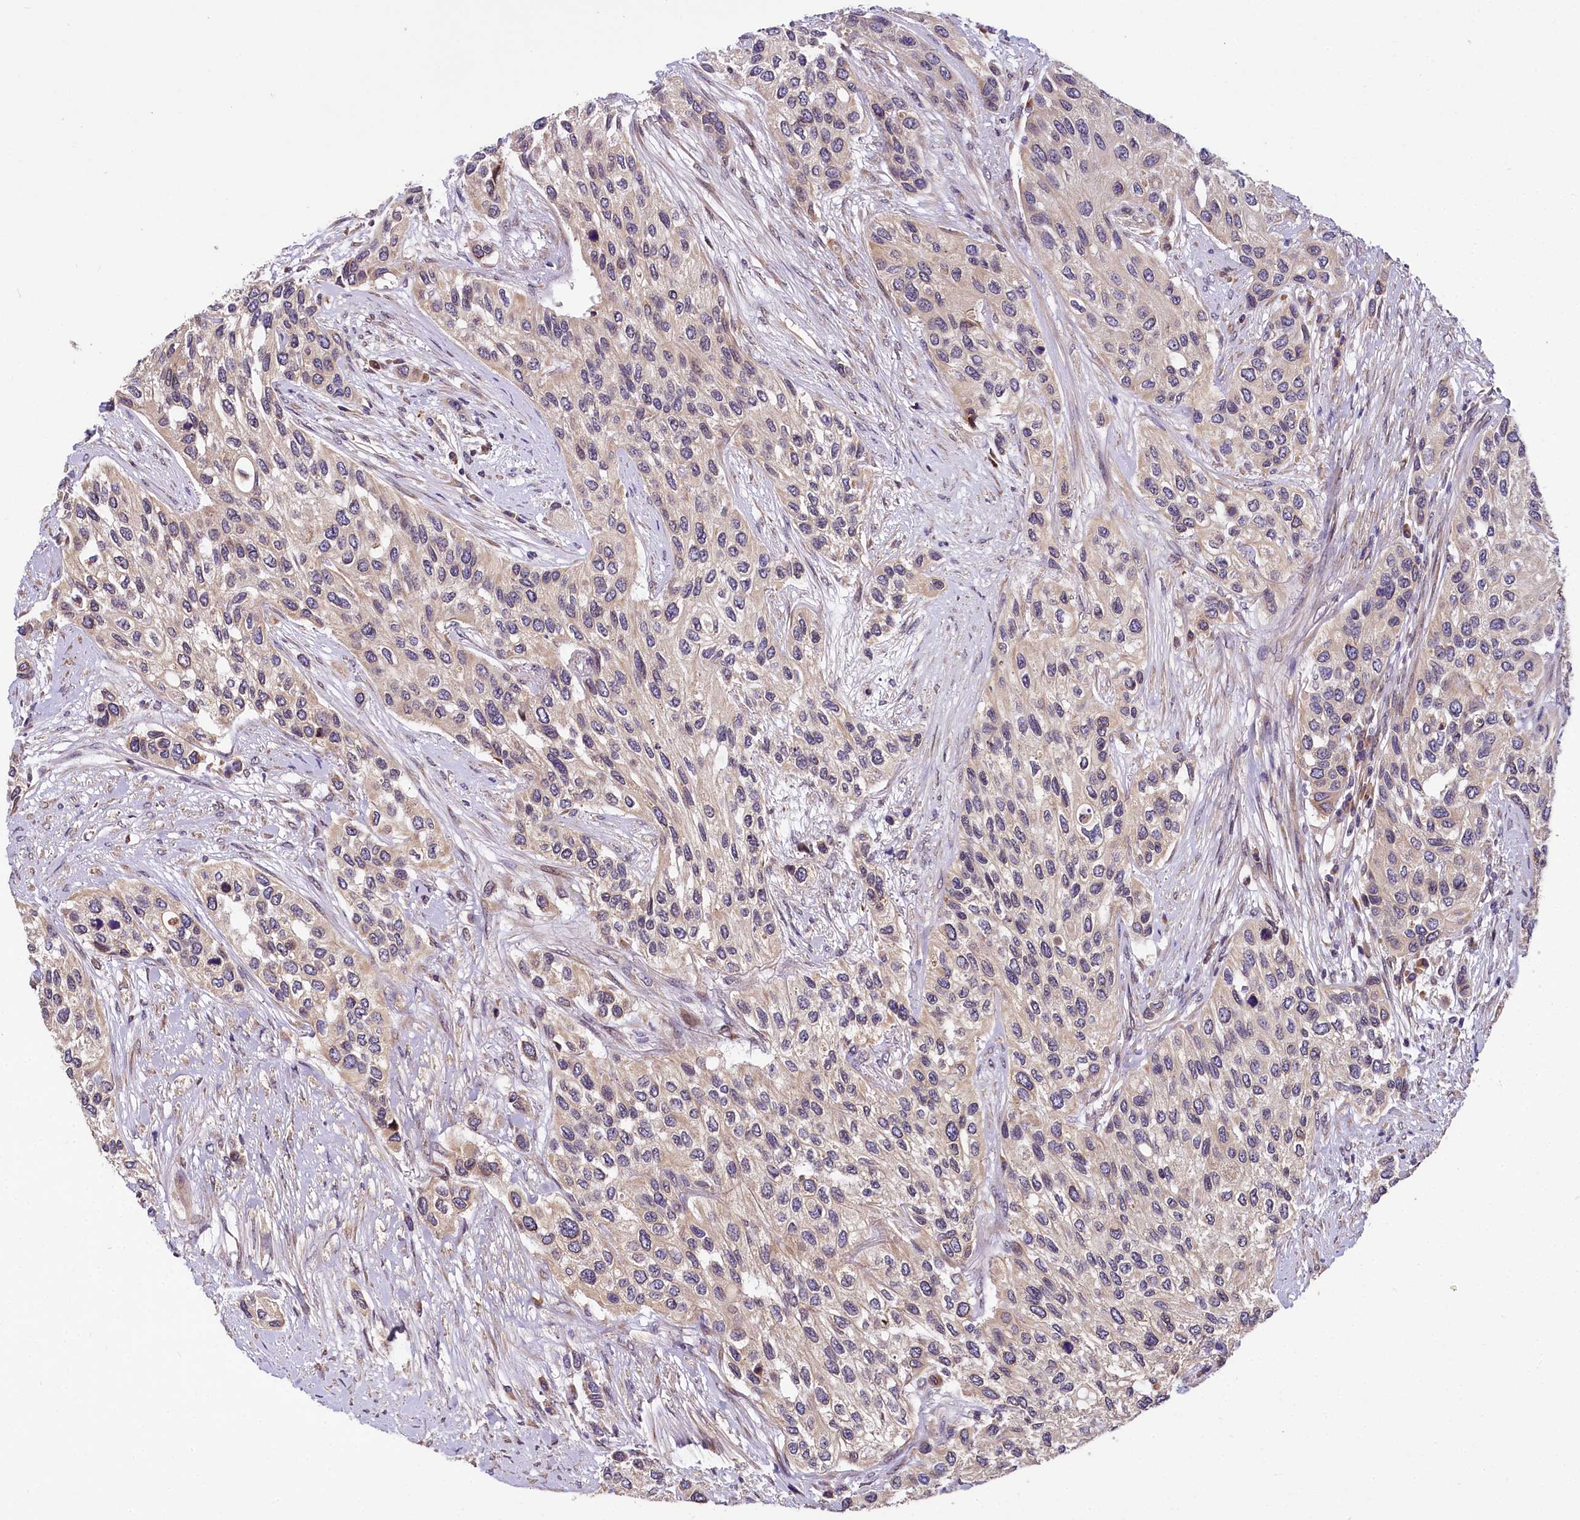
{"staining": {"intensity": "weak", "quantity": ">75%", "location": "cytoplasmic/membranous"}, "tissue": "urothelial cancer", "cell_type": "Tumor cells", "image_type": "cancer", "snomed": [{"axis": "morphology", "description": "Normal tissue, NOS"}, {"axis": "morphology", "description": "Urothelial carcinoma, High grade"}, {"axis": "topography", "description": "Vascular tissue"}, {"axis": "topography", "description": "Urinary bladder"}], "caption": "Immunohistochemistry (IHC) of high-grade urothelial carcinoma displays low levels of weak cytoplasmic/membranous positivity in about >75% of tumor cells.", "gene": "SUPV3L1", "patient": {"sex": "female", "age": 56}}